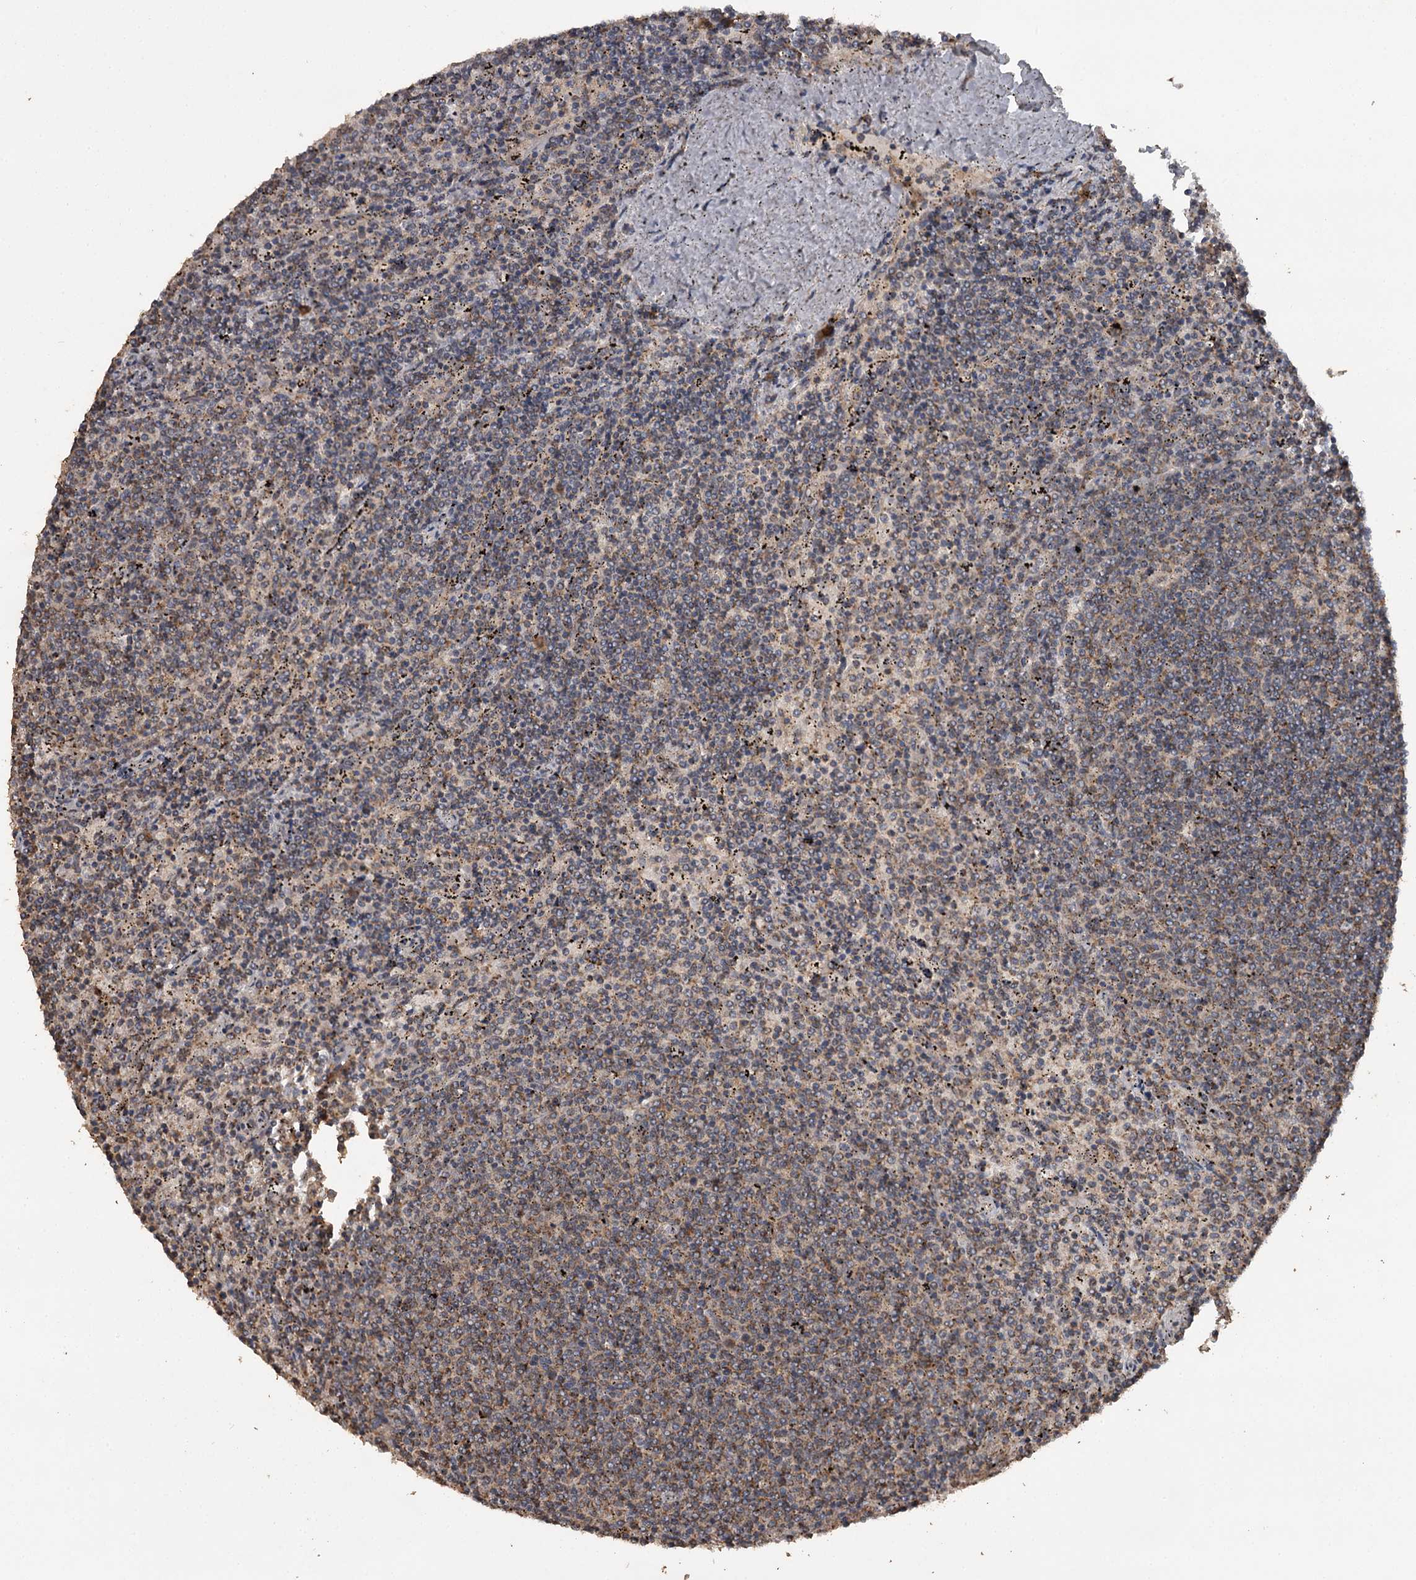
{"staining": {"intensity": "weak", "quantity": "25%-75%", "location": "cytoplasmic/membranous"}, "tissue": "lymphoma", "cell_type": "Tumor cells", "image_type": "cancer", "snomed": [{"axis": "morphology", "description": "Malignant lymphoma, non-Hodgkin's type, Low grade"}, {"axis": "topography", "description": "Spleen"}], "caption": "Immunohistochemistry staining of malignant lymphoma, non-Hodgkin's type (low-grade), which shows low levels of weak cytoplasmic/membranous positivity in about 25%-75% of tumor cells indicating weak cytoplasmic/membranous protein staining. The staining was performed using DAB (brown) for protein detection and nuclei were counterstained in hematoxylin (blue).", "gene": "WIPI1", "patient": {"sex": "female", "age": 50}}